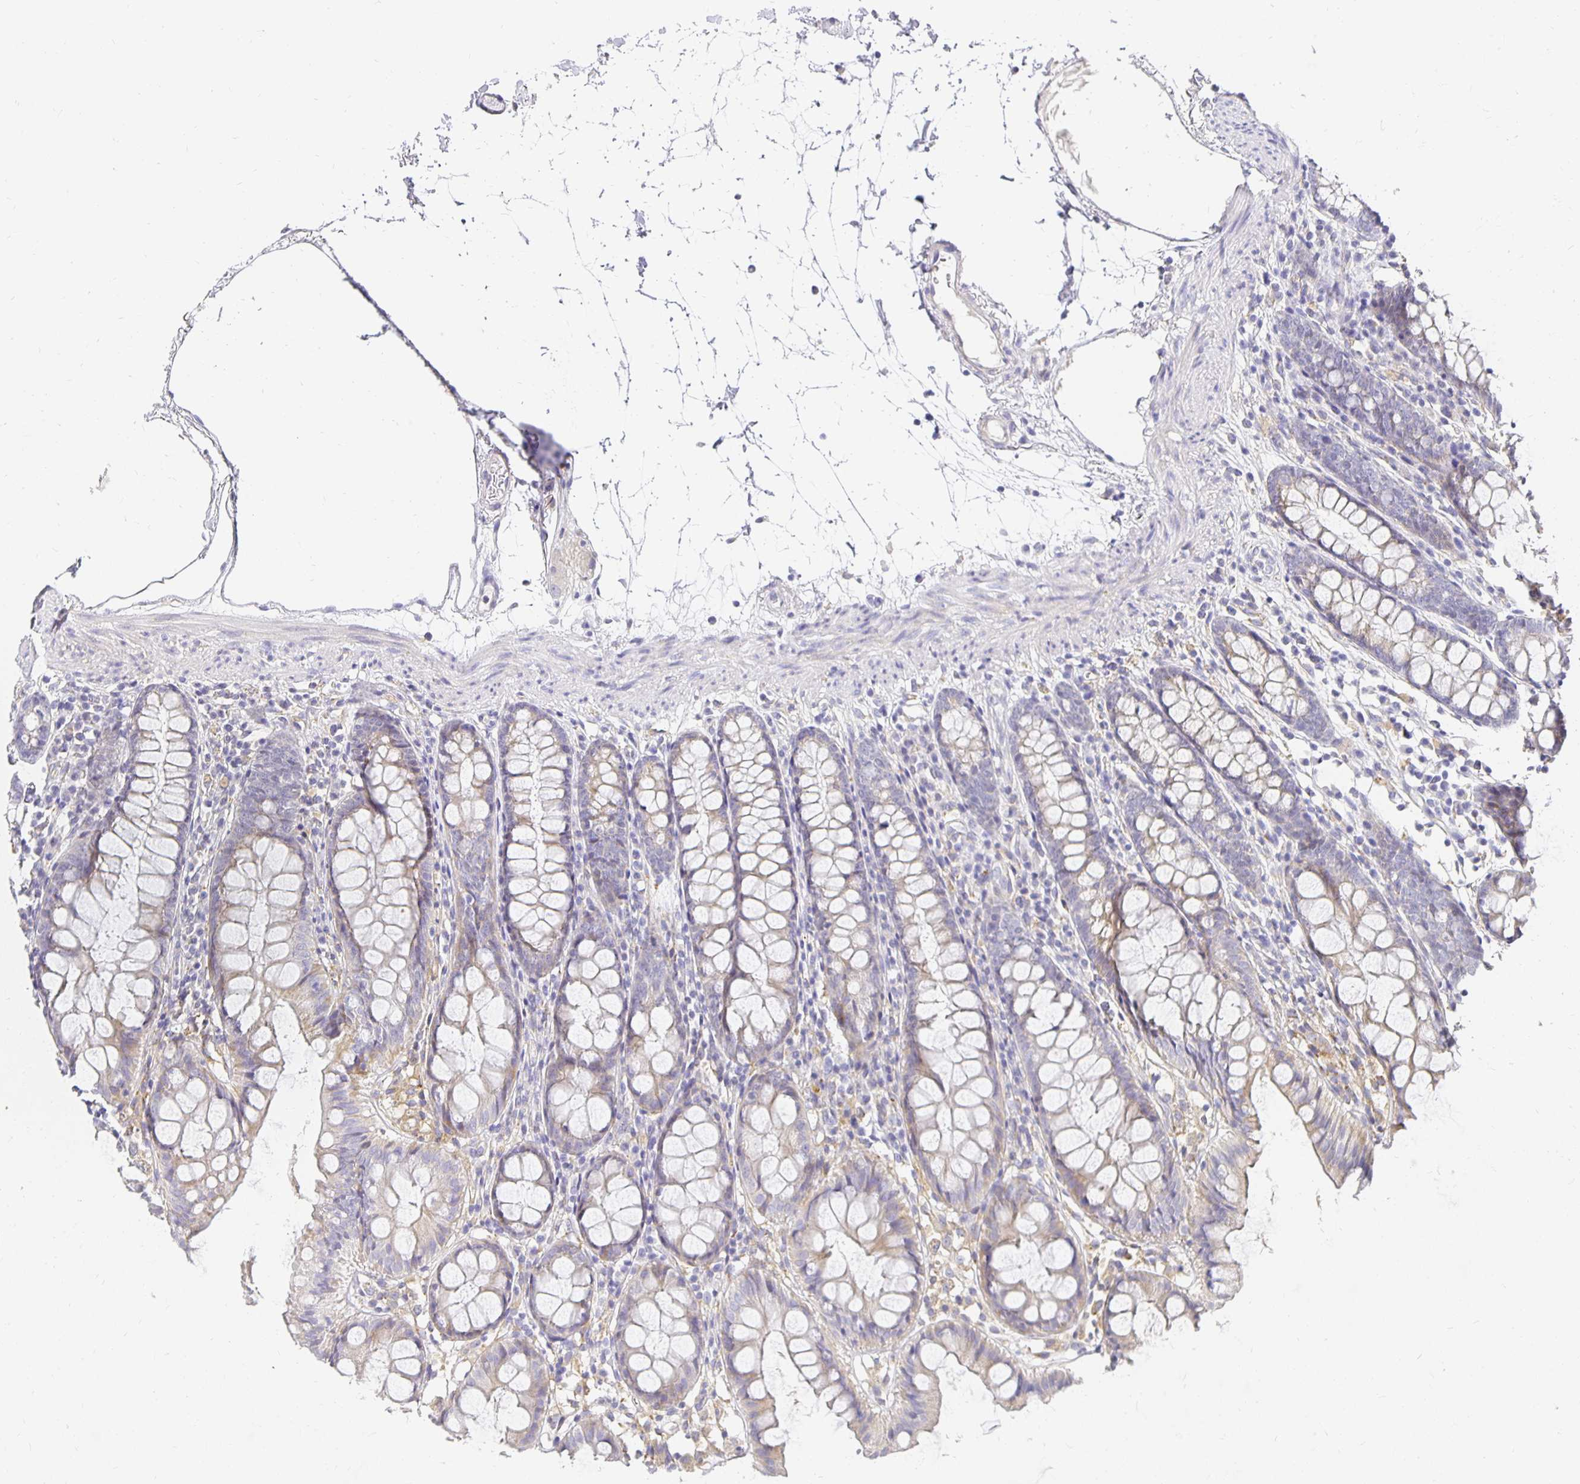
{"staining": {"intensity": "negative", "quantity": "none", "location": "none"}, "tissue": "colon", "cell_type": "Endothelial cells", "image_type": "normal", "snomed": [{"axis": "morphology", "description": "Normal tissue, NOS"}, {"axis": "topography", "description": "Colon"}], "caption": "Immunohistochemical staining of benign human colon demonstrates no significant expression in endothelial cells.", "gene": "PLOD1", "patient": {"sex": "female", "age": 84}}